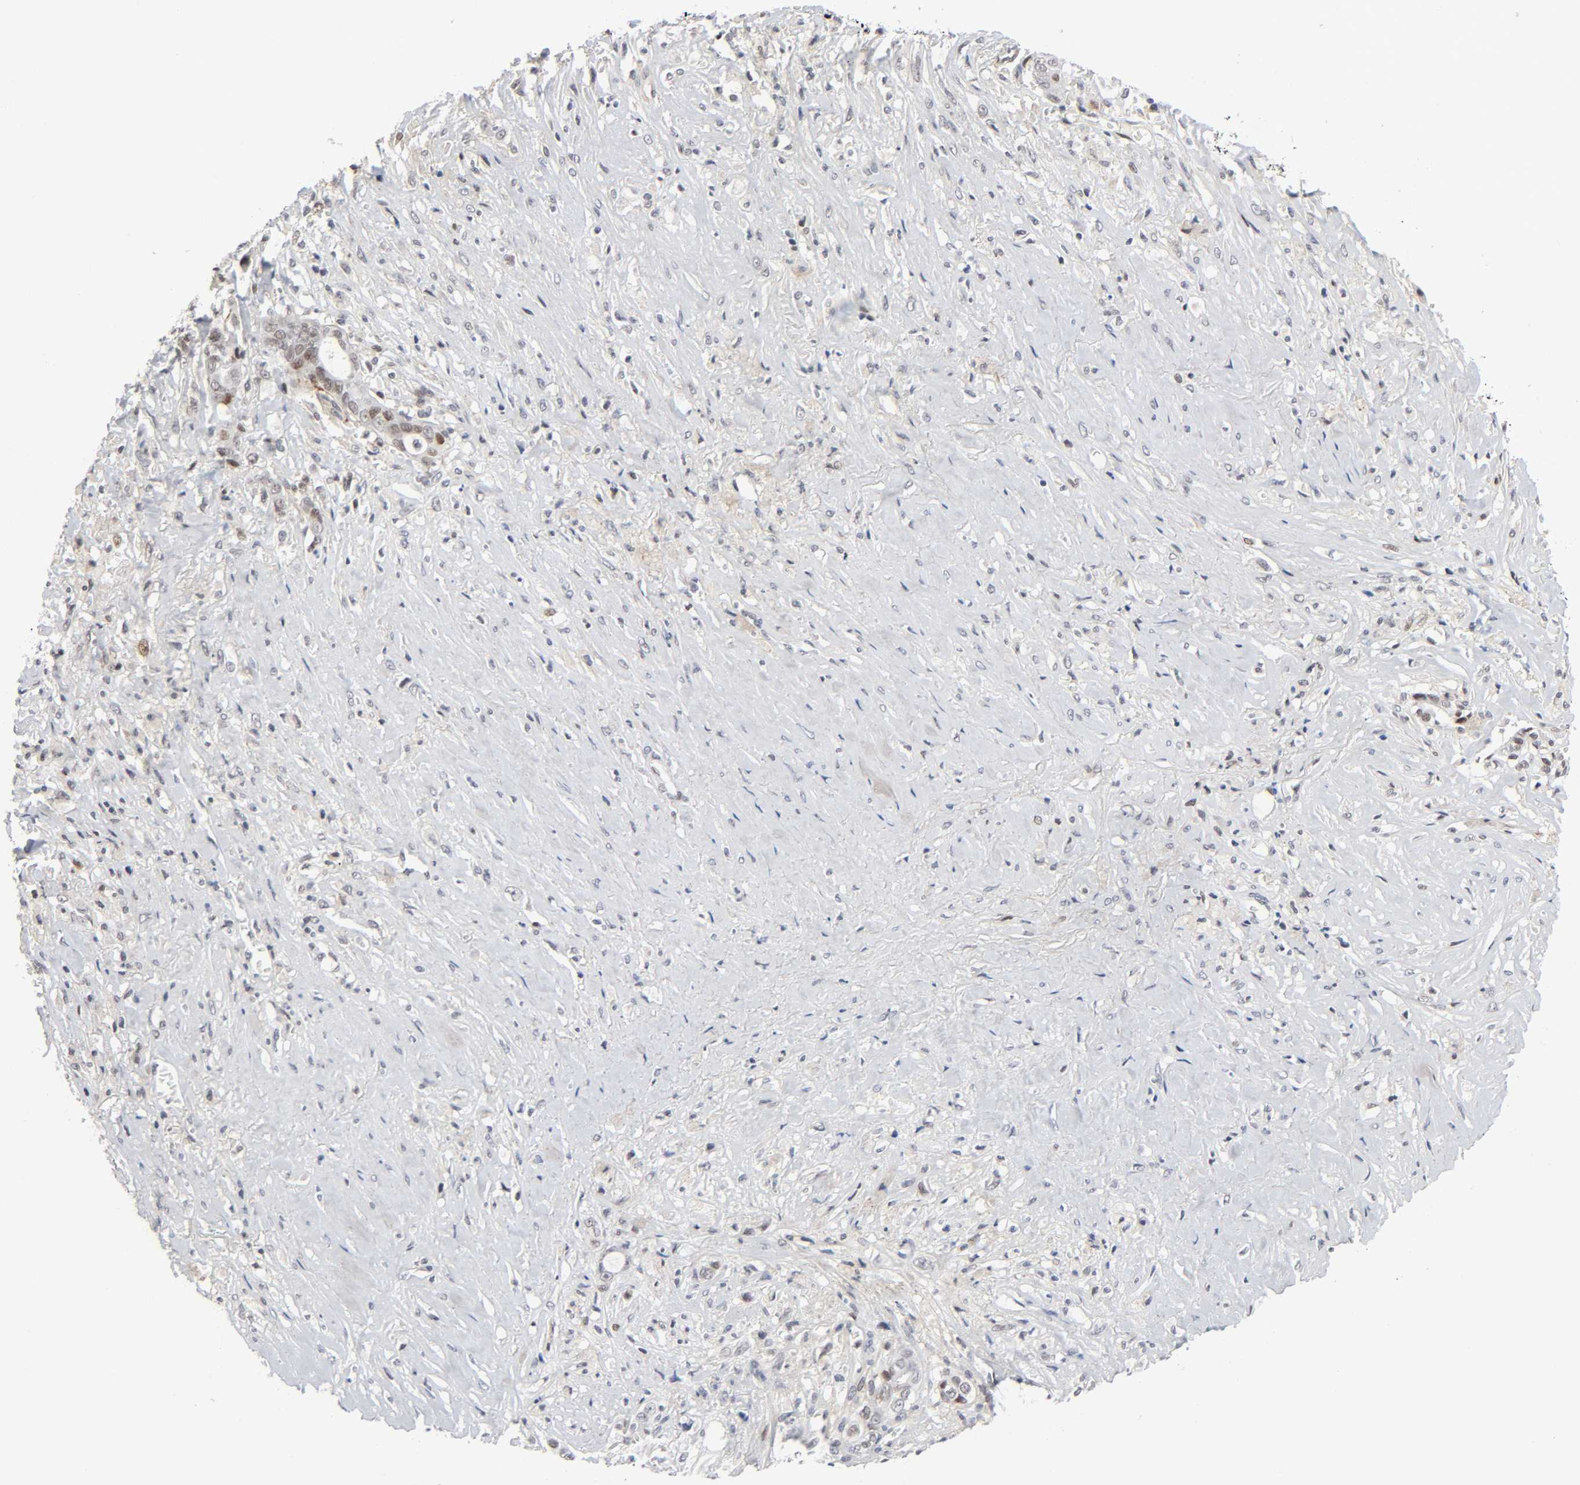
{"staining": {"intensity": "weak", "quantity": "25%-75%", "location": "cytoplasmic/membranous,nuclear"}, "tissue": "liver cancer", "cell_type": "Tumor cells", "image_type": "cancer", "snomed": [{"axis": "morphology", "description": "Cholangiocarcinoma"}, {"axis": "topography", "description": "Liver"}], "caption": "The image shows a brown stain indicating the presence of a protein in the cytoplasmic/membranous and nuclear of tumor cells in liver cholangiocarcinoma.", "gene": "DIDO1", "patient": {"sex": "female", "age": 70}}